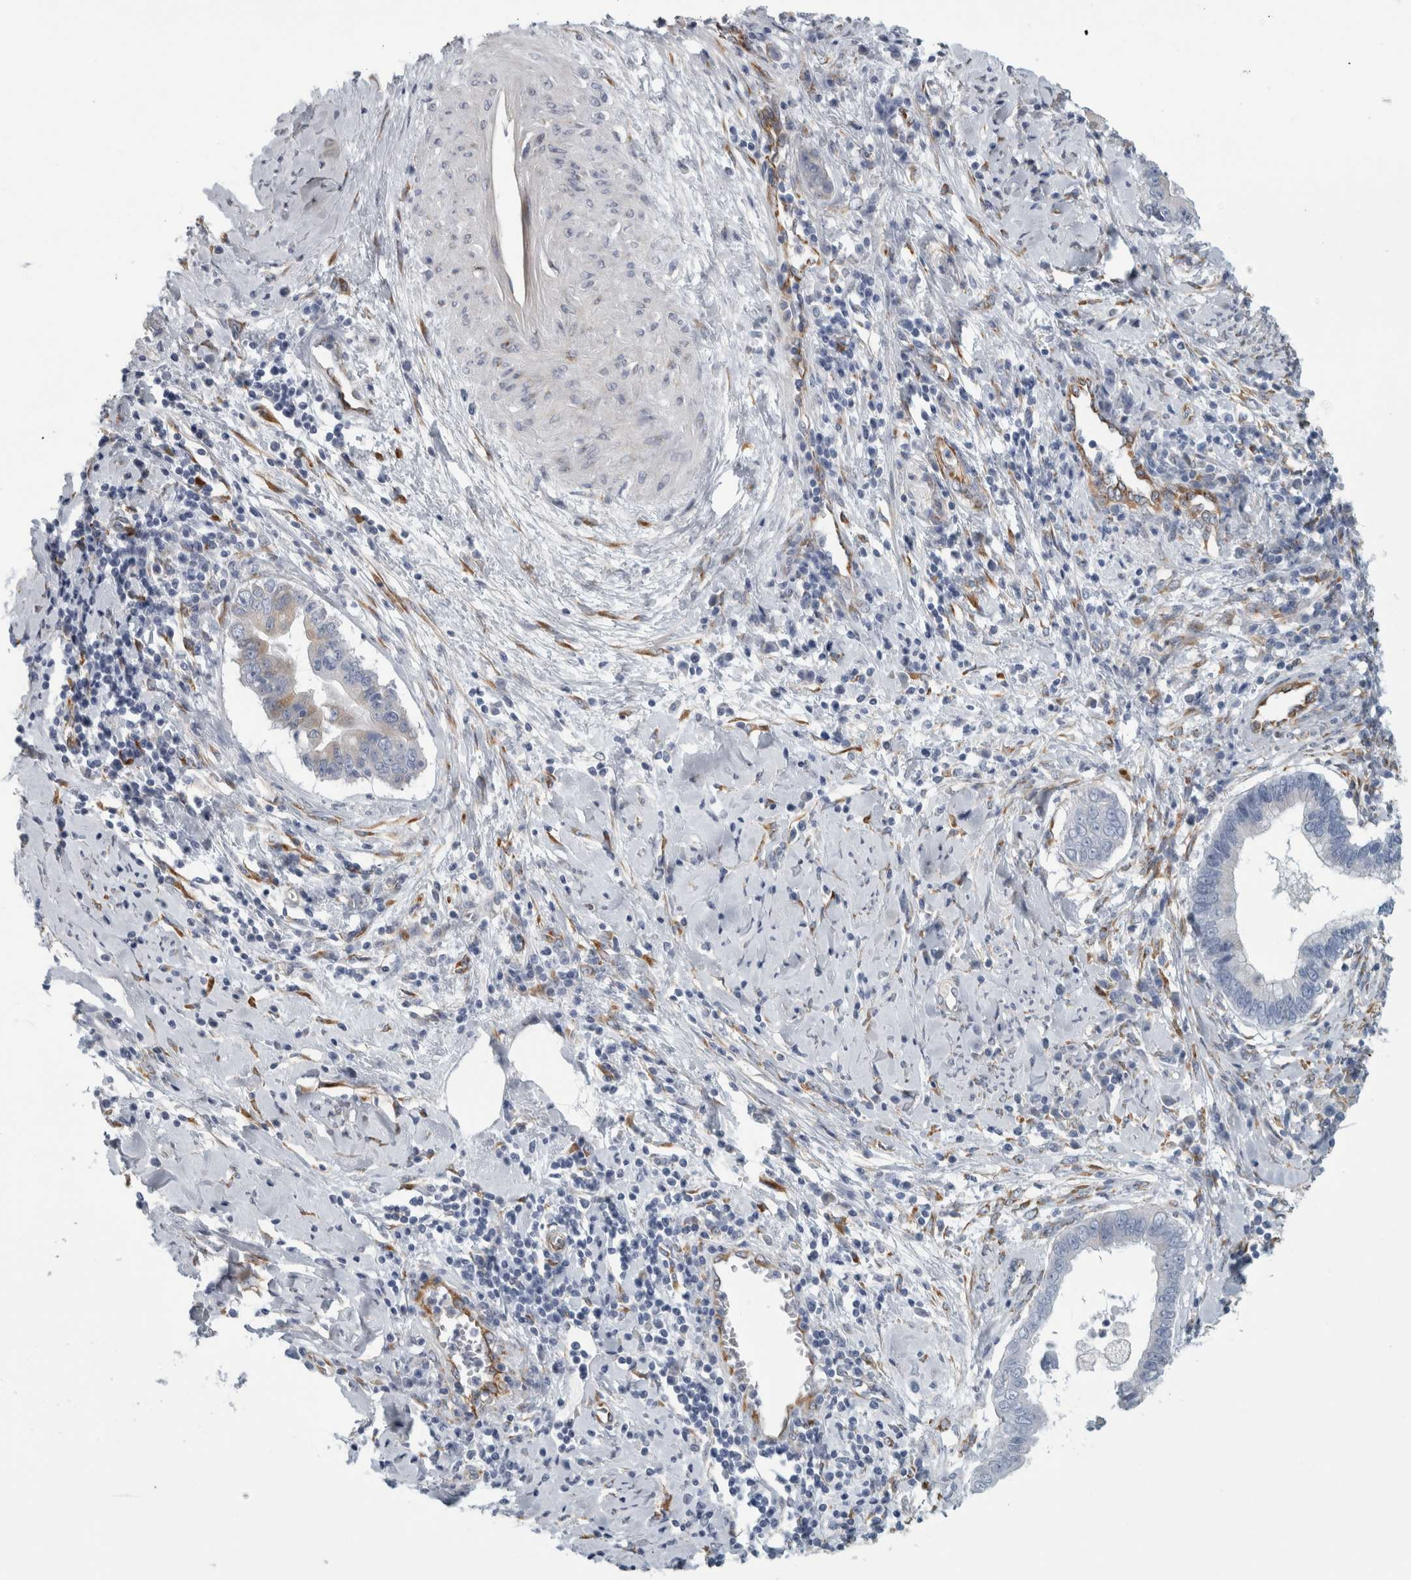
{"staining": {"intensity": "negative", "quantity": "none", "location": "none"}, "tissue": "cervical cancer", "cell_type": "Tumor cells", "image_type": "cancer", "snomed": [{"axis": "morphology", "description": "Adenocarcinoma, NOS"}, {"axis": "topography", "description": "Cervix"}], "caption": "A micrograph of cervical cancer (adenocarcinoma) stained for a protein exhibits no brown staining in tumor cells.", "gene": "B3GNT3", "patient": {"sex": "female", "age": 44}}